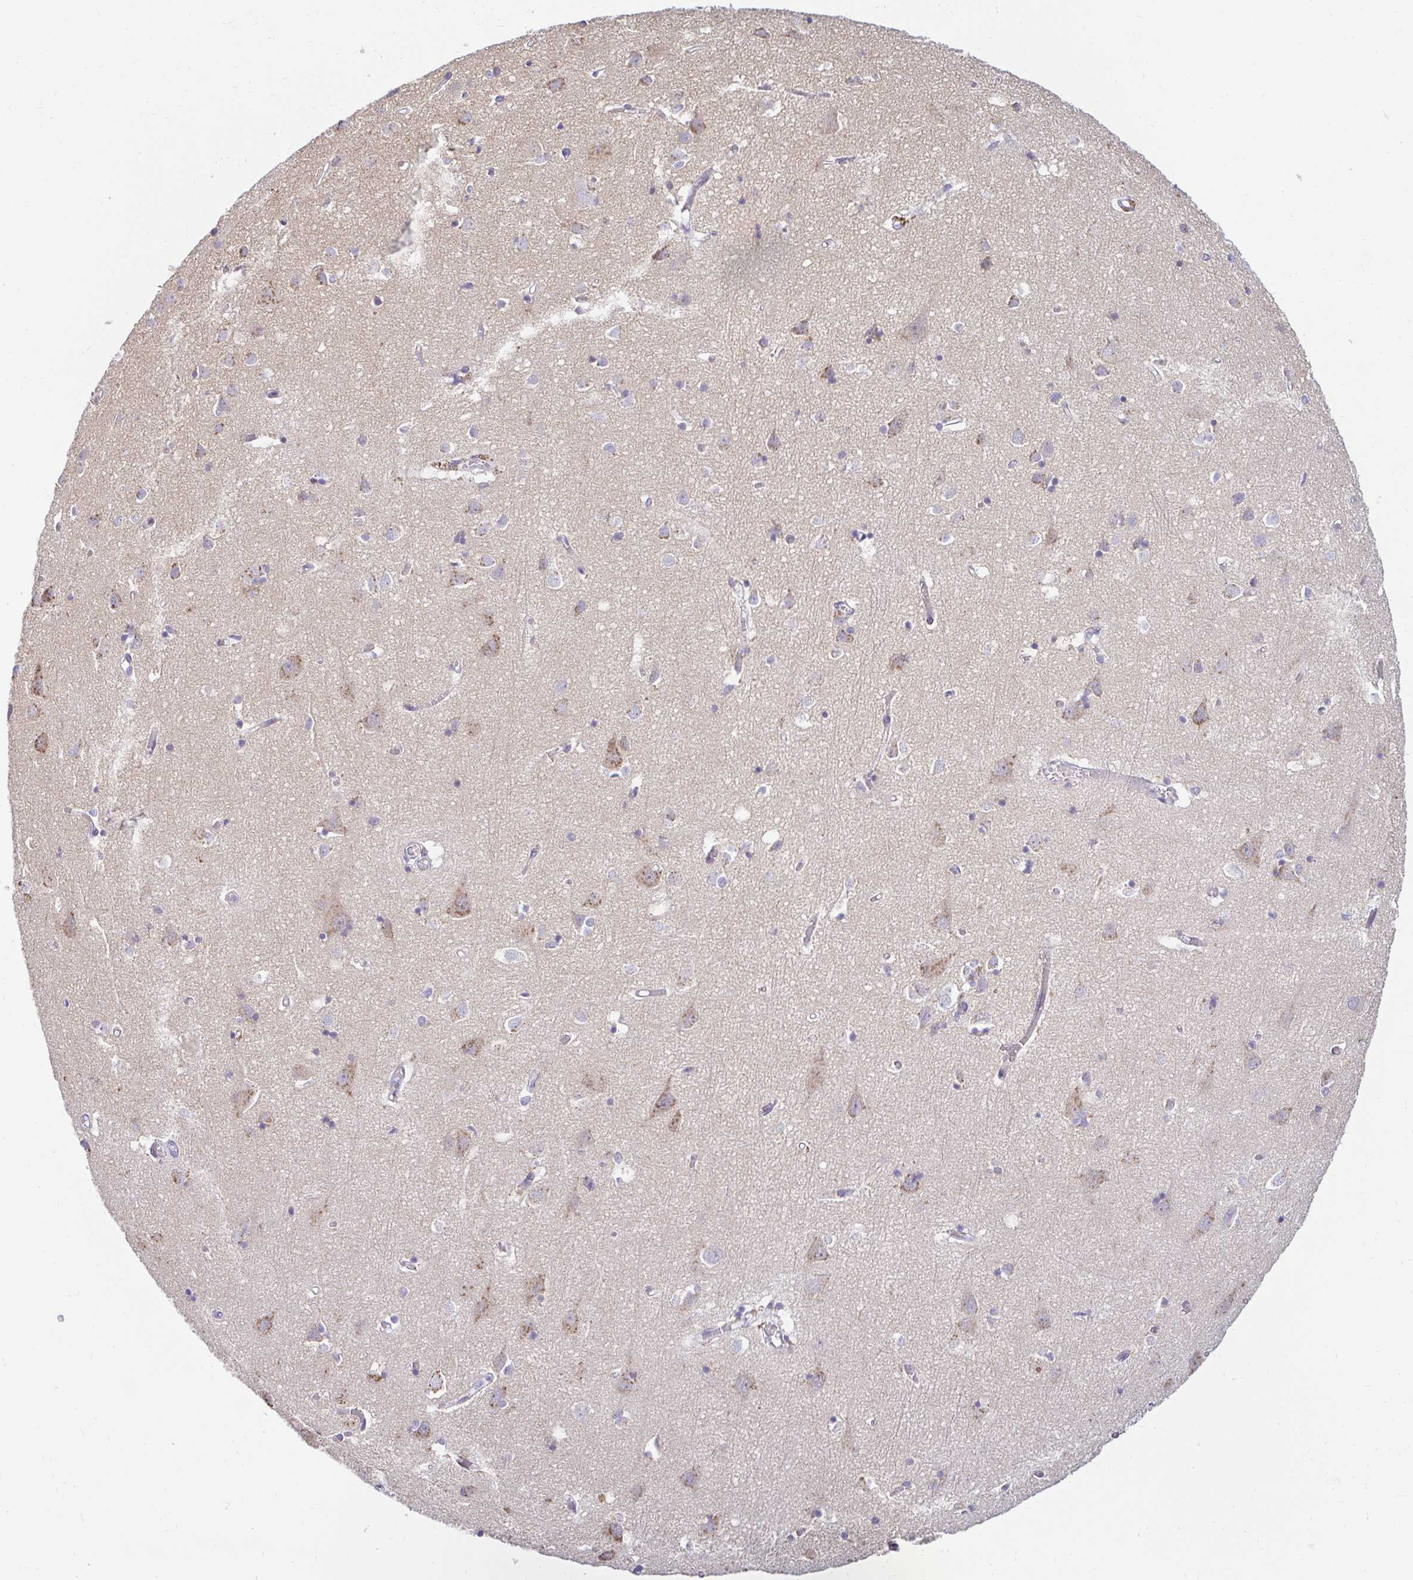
{"staining": {"intensity": "negative", "quantity": "none", "location": "none"}, "tissue": "cerebral cortex", "cell_type": "Endothelial cells", "image_type": "normal", "snomed": [{"axis": "morphology", "description": "Normal tissue, NOS"}, {"axis": "topography", "description": "Cerebral cortex"}], "caption": "Immunohistochemistry (IHC) photomicrograph of benign cerebral cortex stained for a protein (brown), which demonstrates no staining in endothelial cells. The staining was performed using DAB to visualize the protein expression in brown, while the nuclei were stained in blue with hematoxylin (Magnification: 20x).", "gene": "OR51D1", "patient": {"sex": "male", "age": 70}}